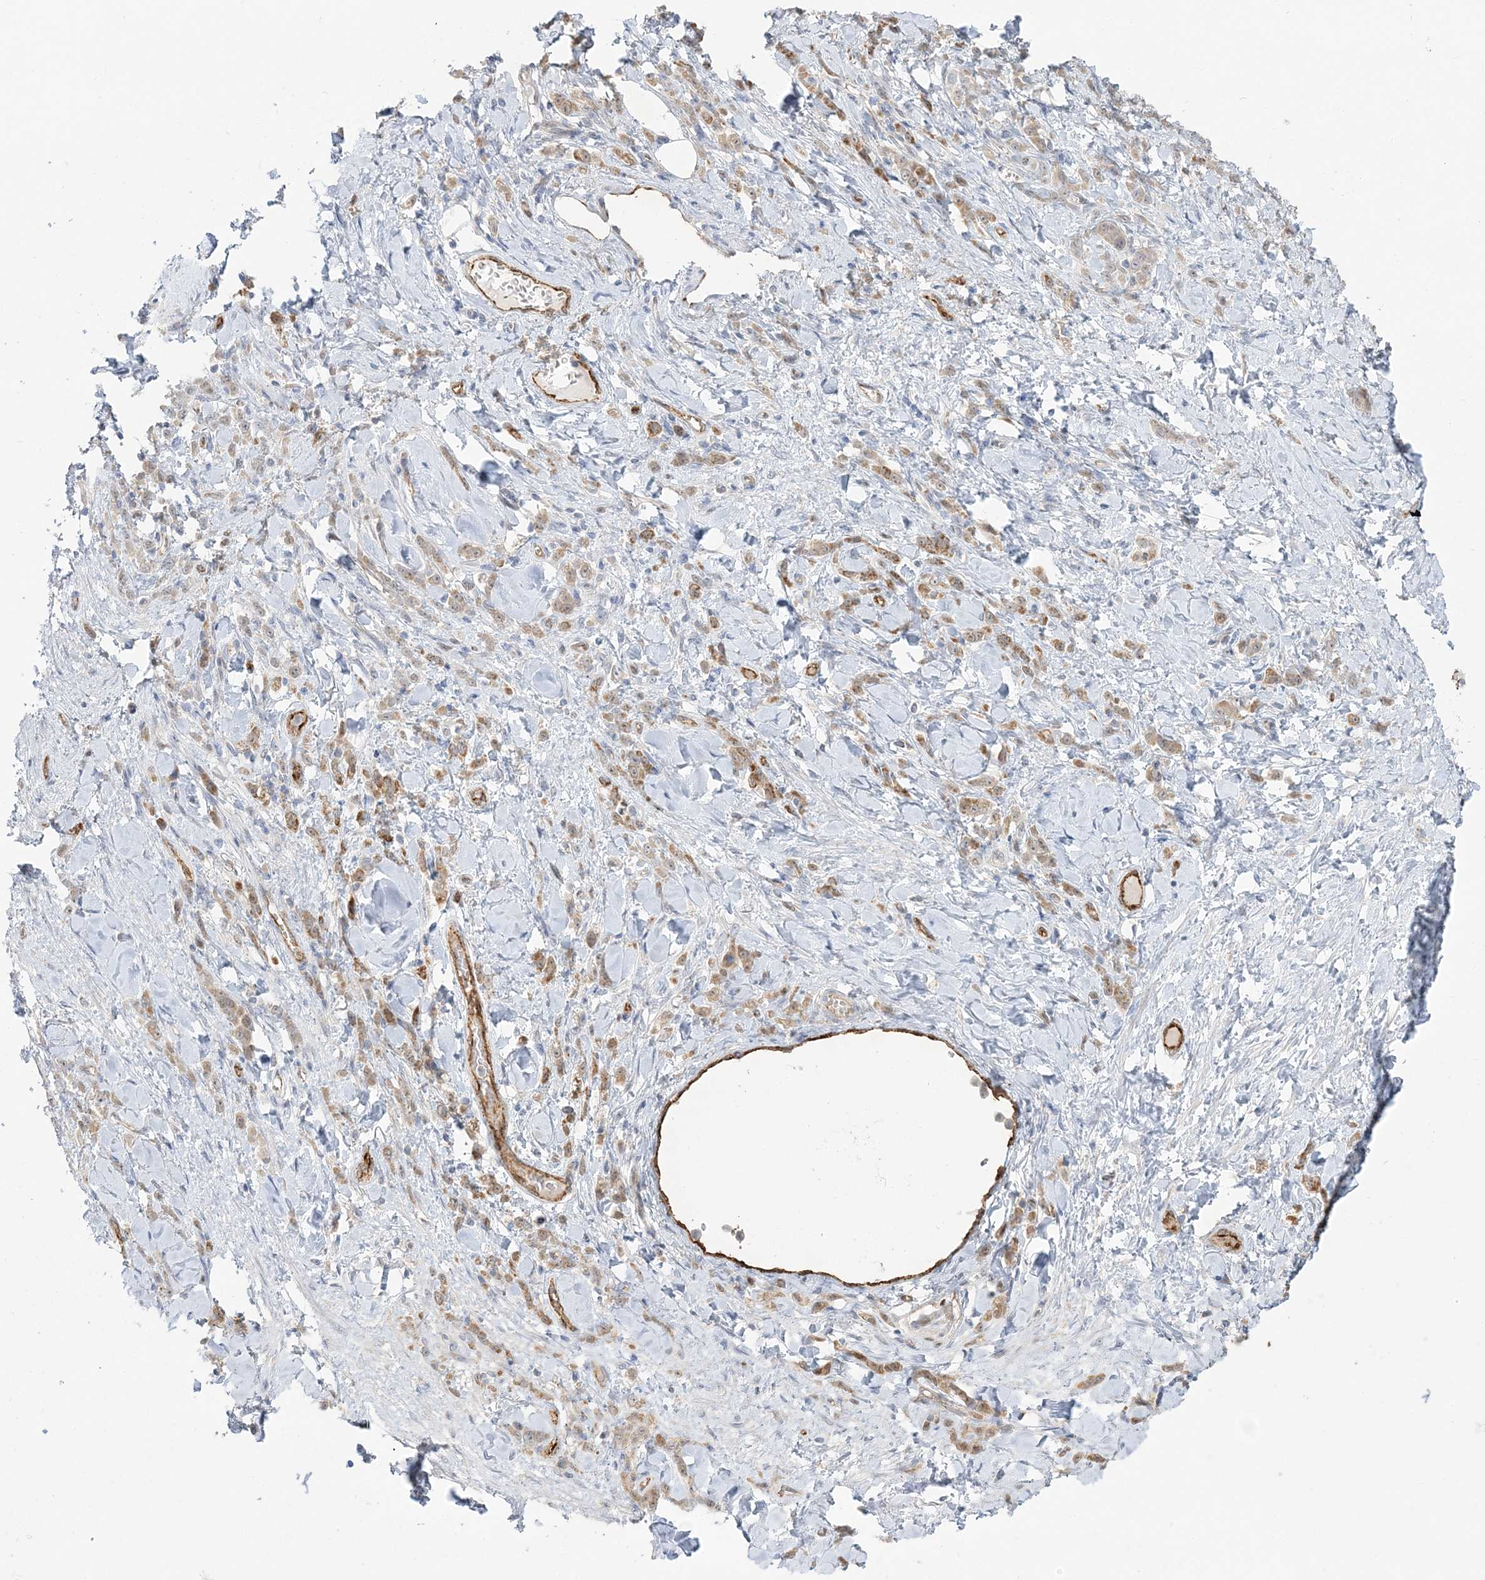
{"staining": {"intensity": "moderate", "quantity": ">75%", "location": "cytoplasmic/membranous"}, "tissue": "stomach cancer", "cell_type": "Tumor cells", "image_type": "cancer", "snomed": [{"axis": "morphology", "description": "Normal tissue, NOS"}, {"axis": "morphology", "description": "Adenocarcinoma, NOS"}, {"axis": "topography", "description": "Stomach"}], "caption": "A high-resolution photomicrograph shows immunohistochemistry (IHC) staining of stomach cancer, which demonstrates moderate cytoplasmic/membranous positivity in approximately >75% of tumor cells.", "gene": "INPP1", "patient": {"sex": "male", "age": 82}}